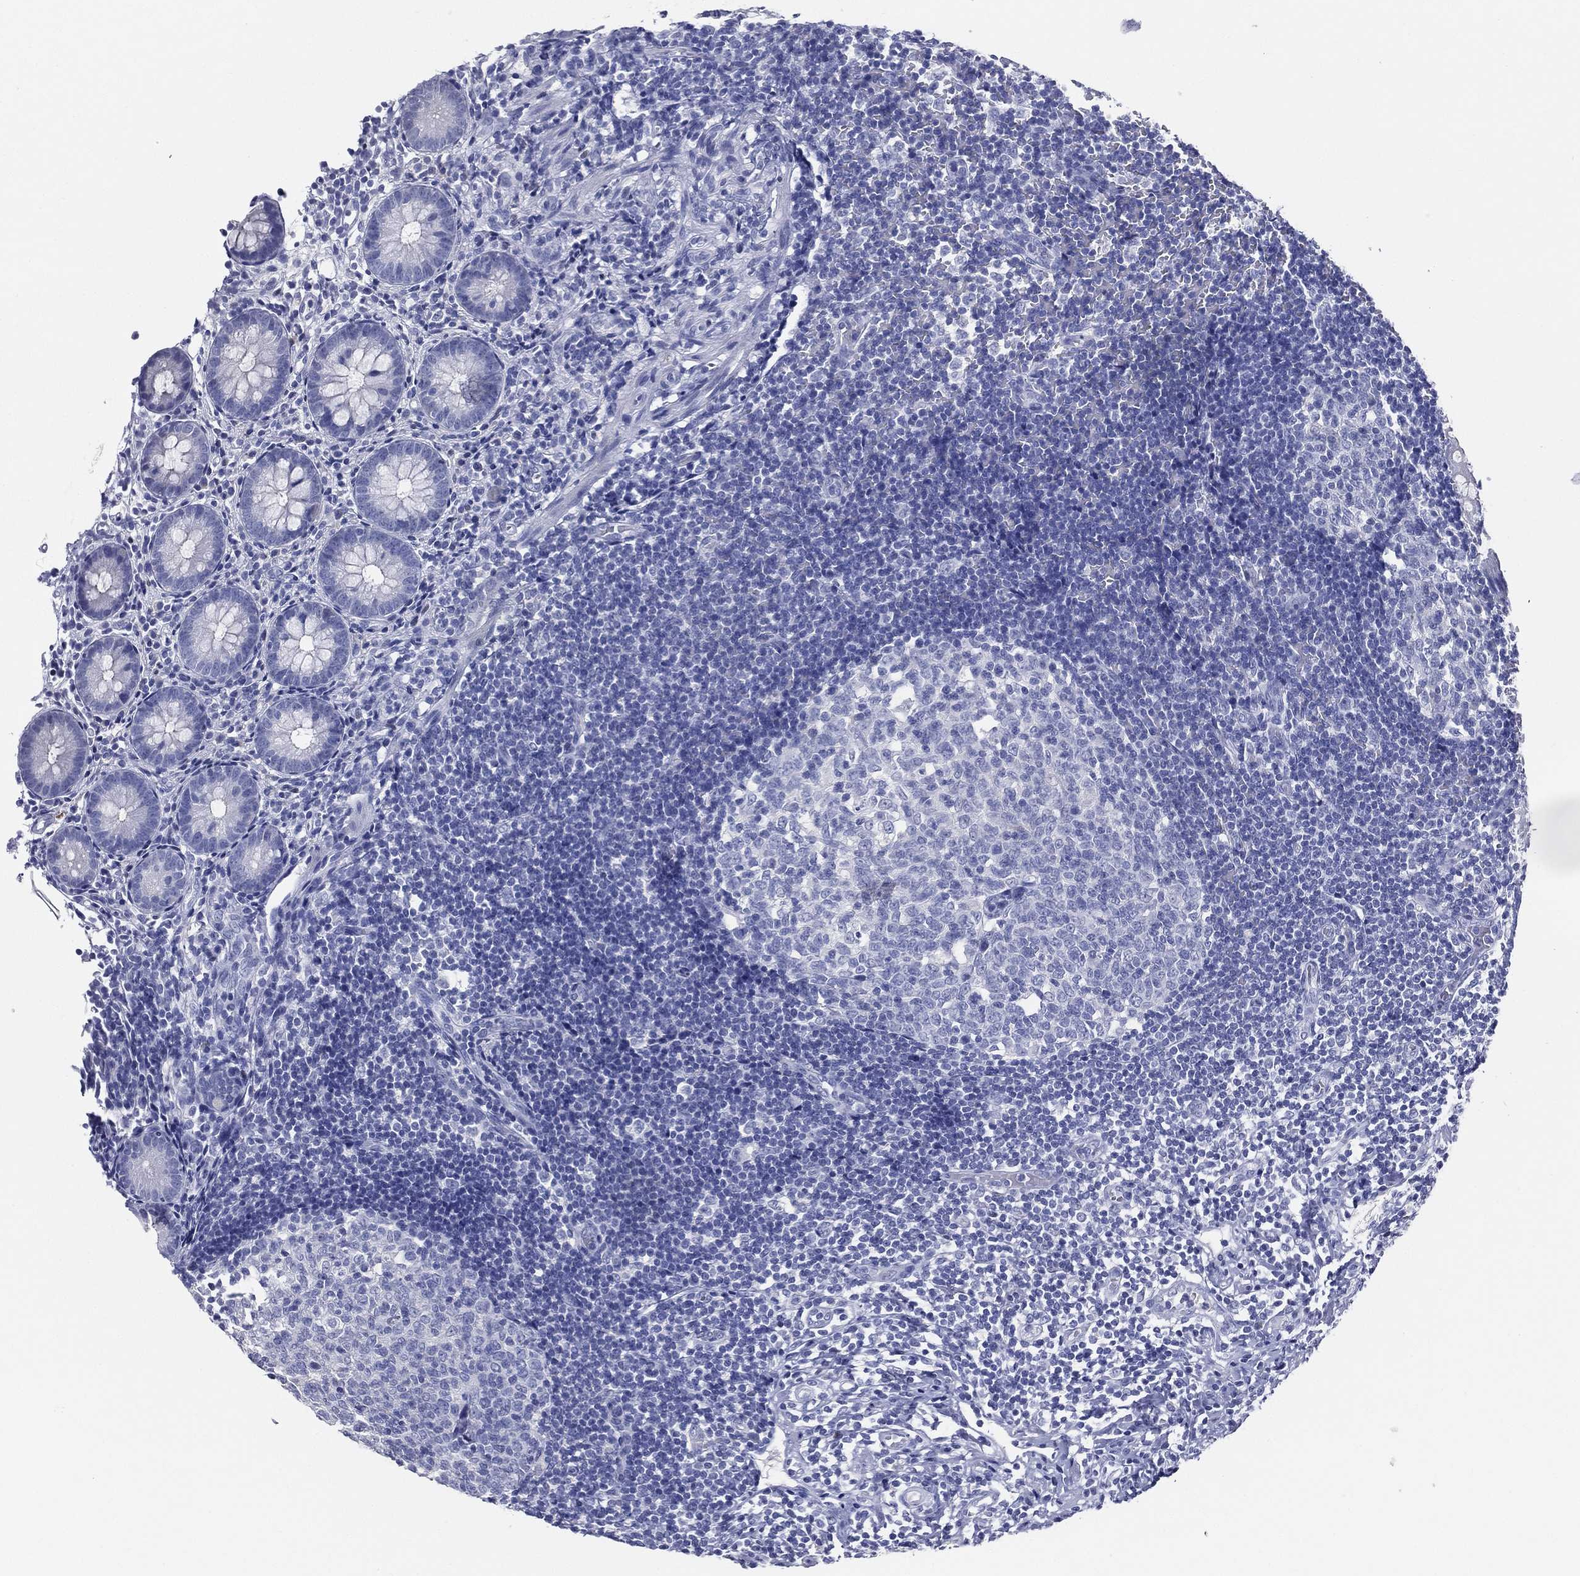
{"staining": {"intensity": "negative", "quantity": "none", "location": "none"}, "tissue": "appendix", "cell_type": "Glandular cells", "image_type": "normal", "snomed": [{"axis": "morphology", "description": "Normal tissue, NOS"}, {"axis": "topography", "description": "Appendix"}], "caption": "Micrograph shows no protein staining in glandular cells of benign appendix.", "gene": "TFAP2A", "patient": {"sex": "female", "age": 40}}